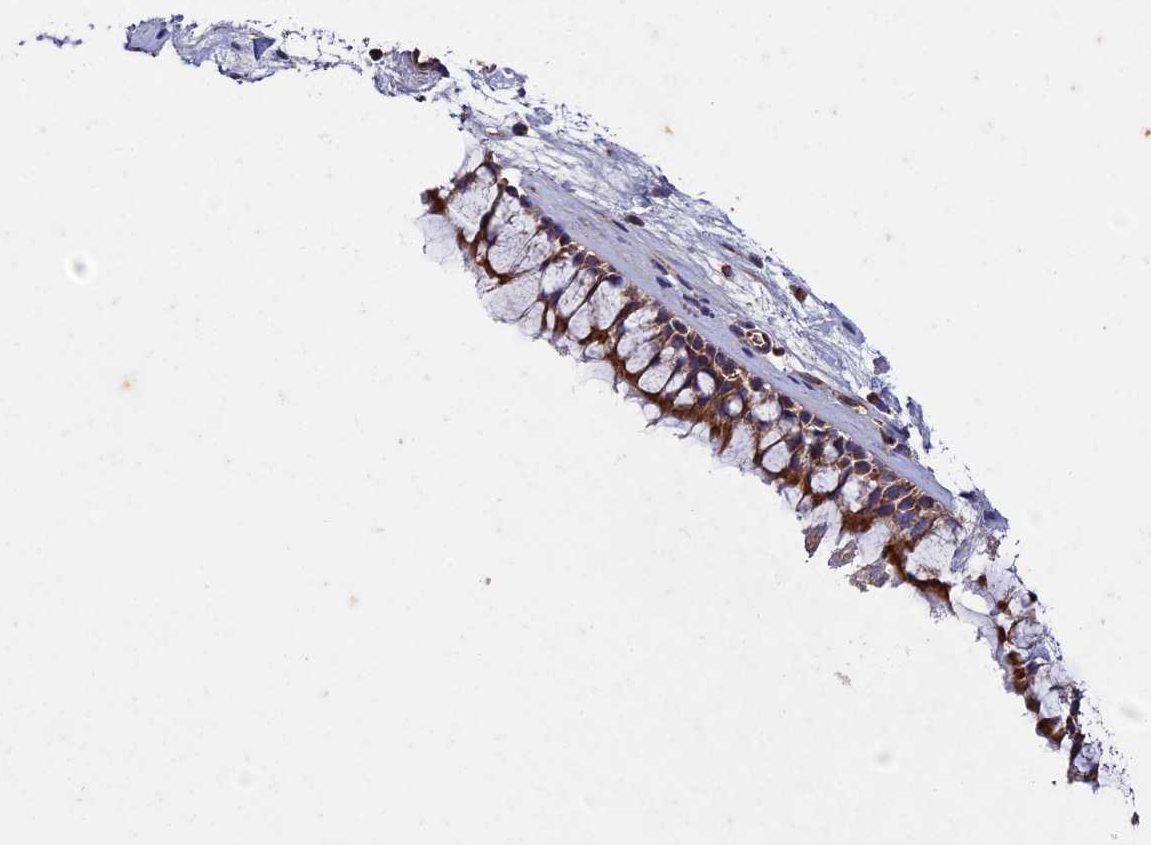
{"staining": {"intensity": "strong", "quantity": ">75%", "location": "cytoplasmic/membranous"}, "tissue": "nasopharynx", "cell_type": "Respiratory epithelial cells", "image_type": "normal", "snomed": [{"axis": "morphology", "description": "Normal tissue, NOS"}, {"axis": "morphology", "description": "Inflammation, NOS"}, {"axis": "morphology", "description": "Malignant melanoma, Metastatic site"}, {"axis": "topography", "description": "Nasopharynx"}], "caption": "Immunohistochemical staining of unremarkable nasopharynx shows >75% levels of strong cytoplasmic/membranous protein expression in approximately >75% of respiratory epithelial cells.", "gene": "RNF17", "patient": {"sex": "male", "age": 70}}